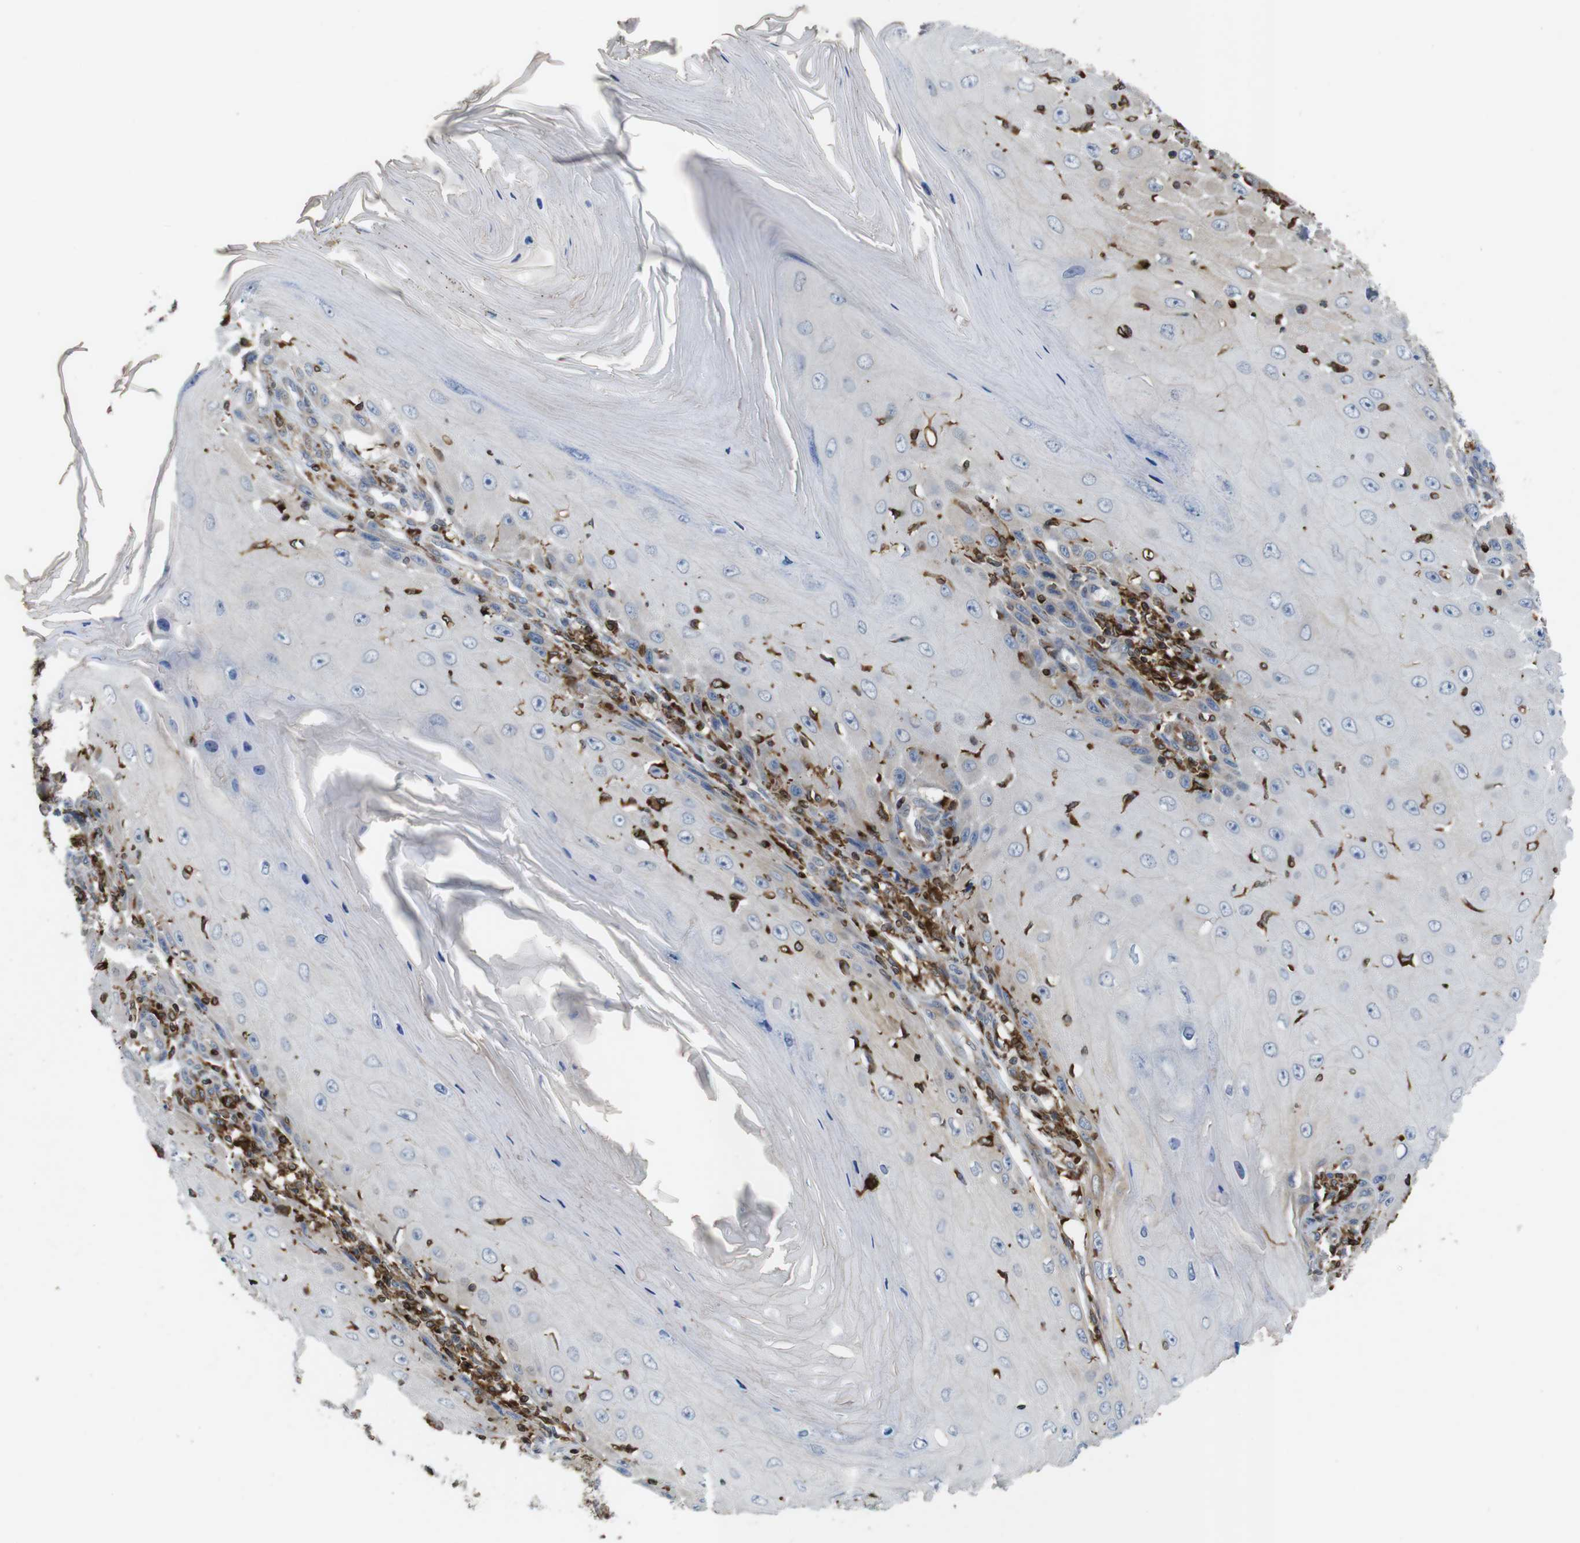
{"staining": {"intensity": "weak", "quantity": ">75%", "location": "cytoplasmic/membranous"}, "tissue": "skin cancer", "cell_type": "Tumor cells", "image_type": "cancer", "snomed": [{"axis": "morphology", "description": "Squamous cell carcinoma, NOS"}, {"axis": "topography", "description": "Skin"}], "caption": "There is low levels of weak cytoplasmic/membranous staining in tumor cells of skin cancer (squamous cell carcinoma), as demonstrated by immunohistochemical staining (brown color).", "gene": "ARL6IP5", "patient": {"sex": "female", "age": 73}}